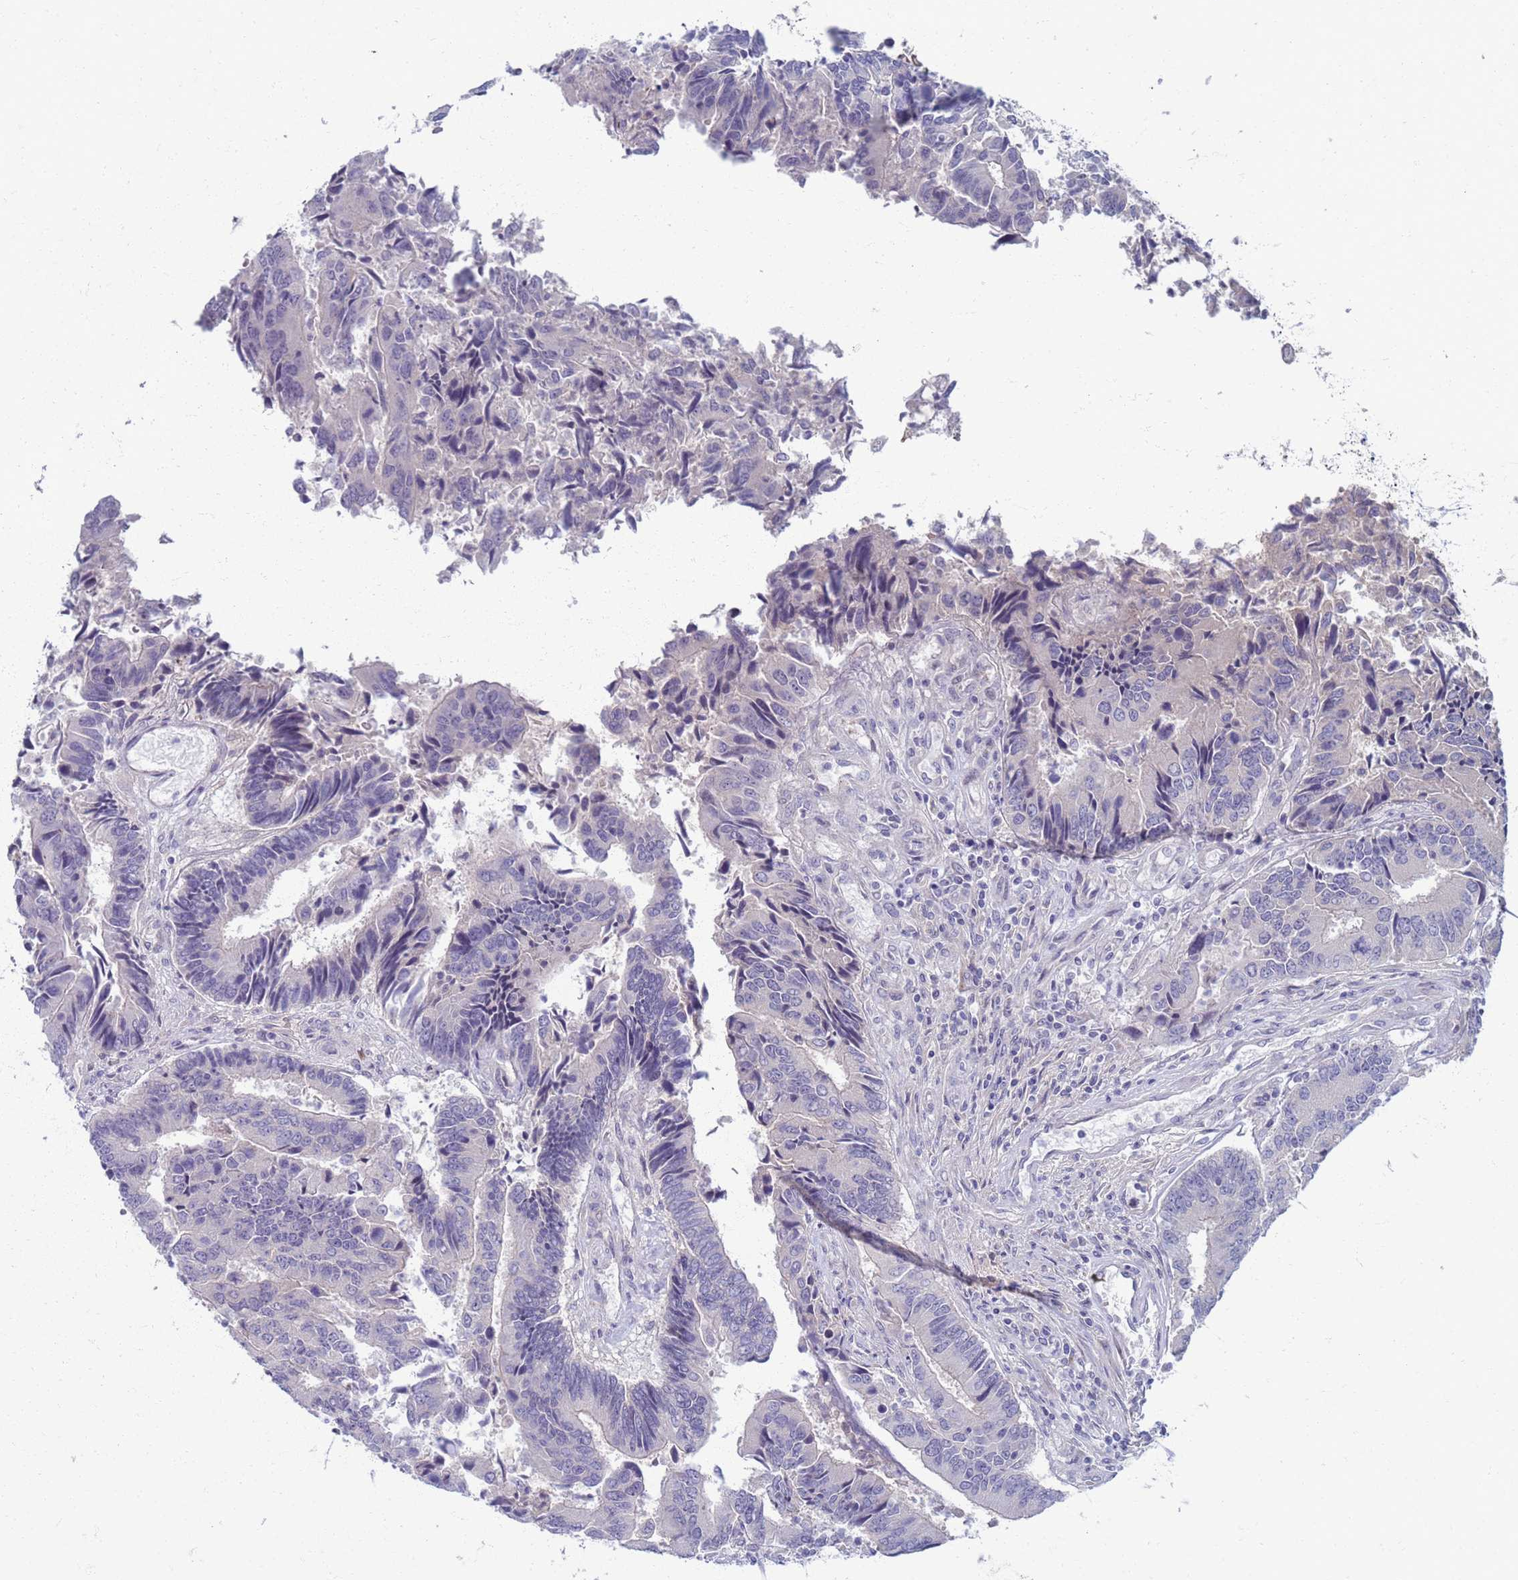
{"staining": {"intensity": "negative", "quantity": "none", "location": "none"}, "tissue": "colorectal cancer", "cell_type": "Tumor cells", "image_type": "cancer", "snomed": [{"axis": "morphology", "description": "Adenocarcinoma, NOS"}, {"axis": "topography", "description": "Colon"}], "caption": "DAB (3,3'-diaminobenzidine) immunohistochemical staining of adenocarcinoma (colorectal) exhibits no significant positivity in tumor cells.", "gene": "CLCA2", "patient": {"sex": "female", "age": 67}}